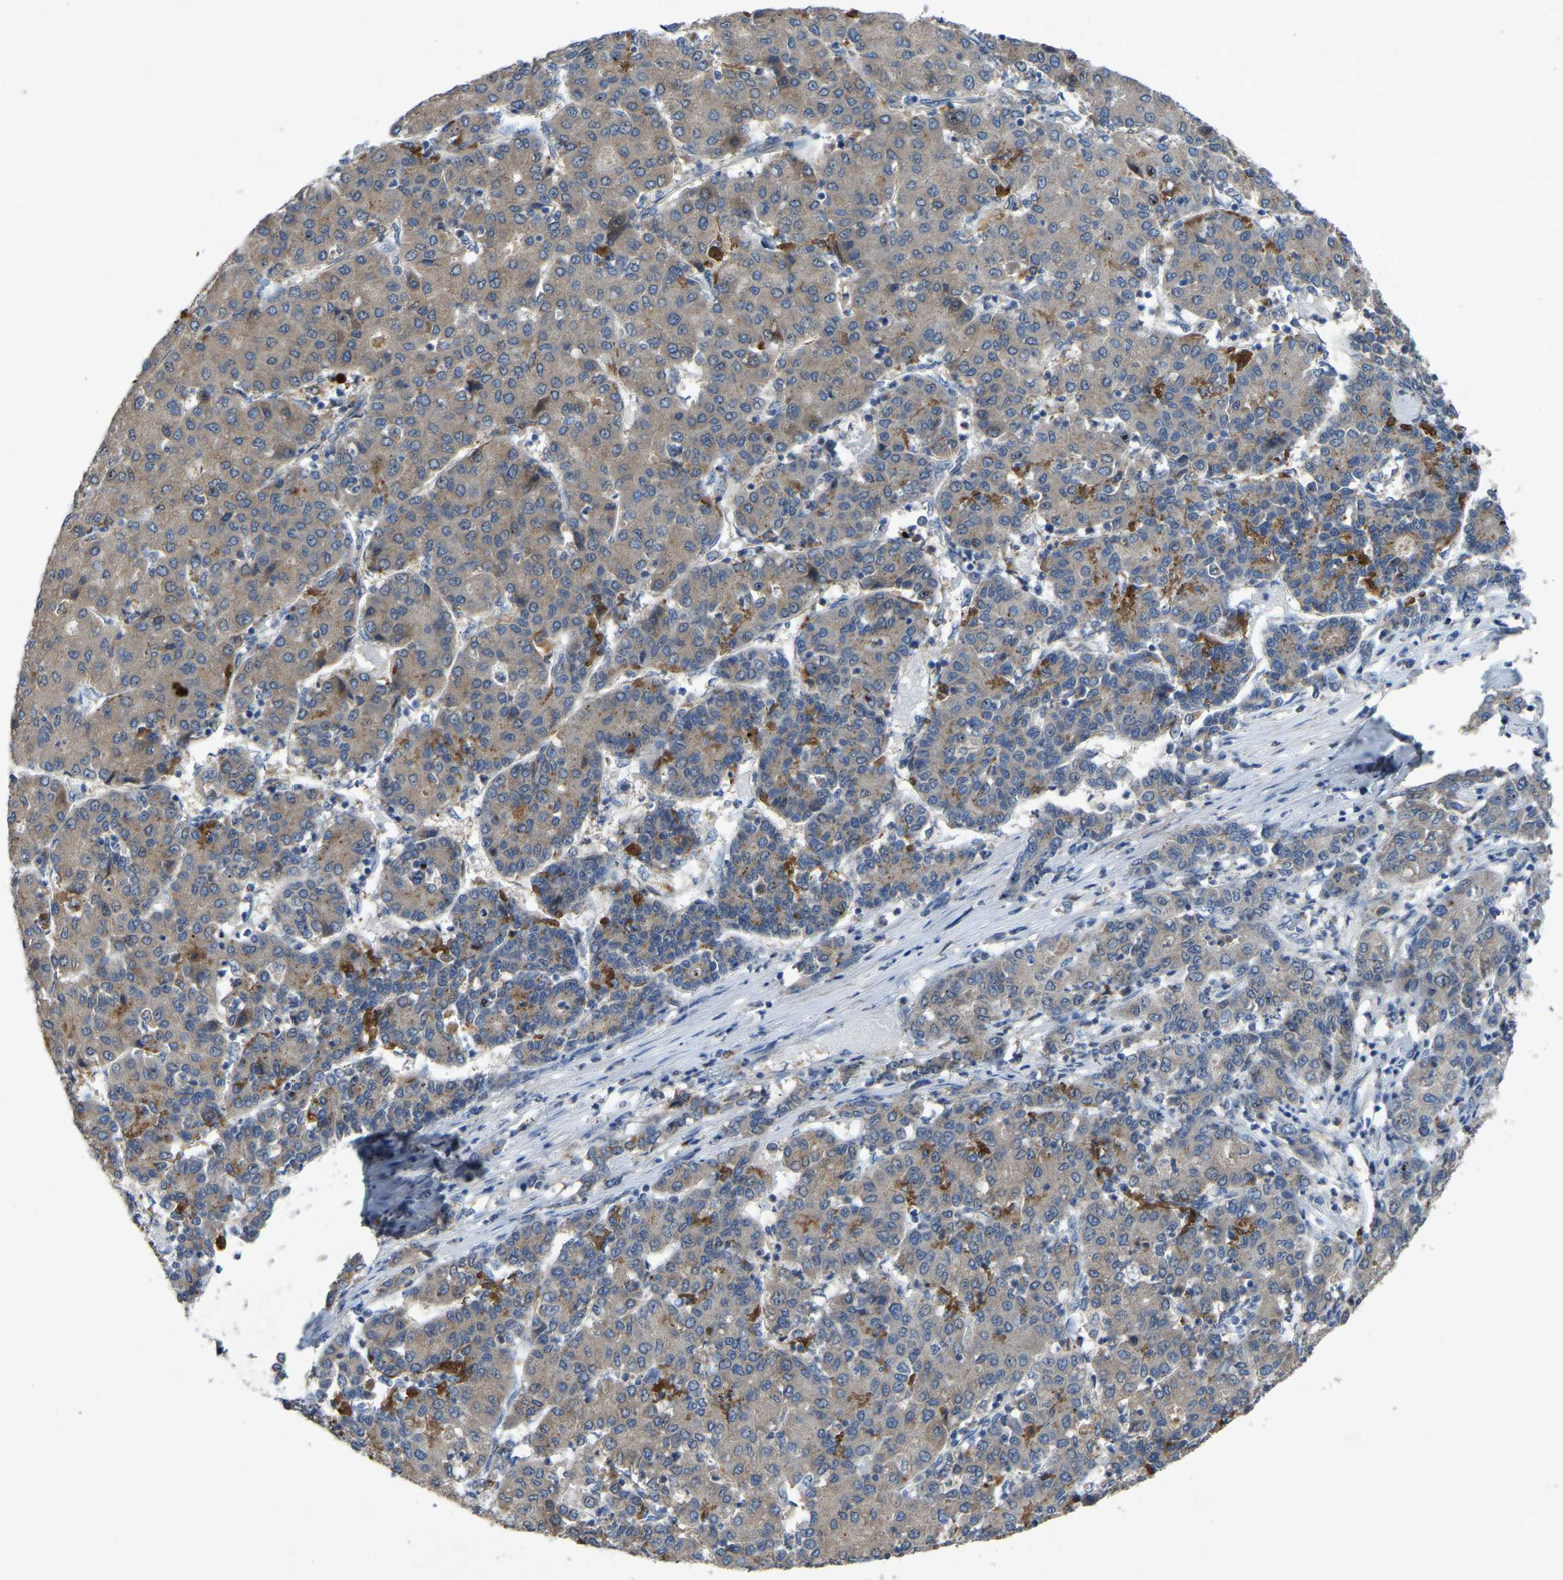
{"staining": {"intensity": "weak", "quantity": ">75%", "location": "cytoplasmic/membranous"}, "tissue": "liver cancer", "cell_type": "Tumor cells", "image_type": "cancer", "snomed": [{"axis": "morphology", "description": "Carcinoma, Hepatocellular, NOS"}, {"axis": "topography", "description": "Liver"}], "caption": "IHC (DAB (3,3'-diaminobenzidine)) staining of hepatocellular carcinoma (liver) shows weak cytoplasmic/membranous protein staining in about >75% of tumor cells.", "gene": "FHIT", "patient": {"sex": "male", "age": 65}}